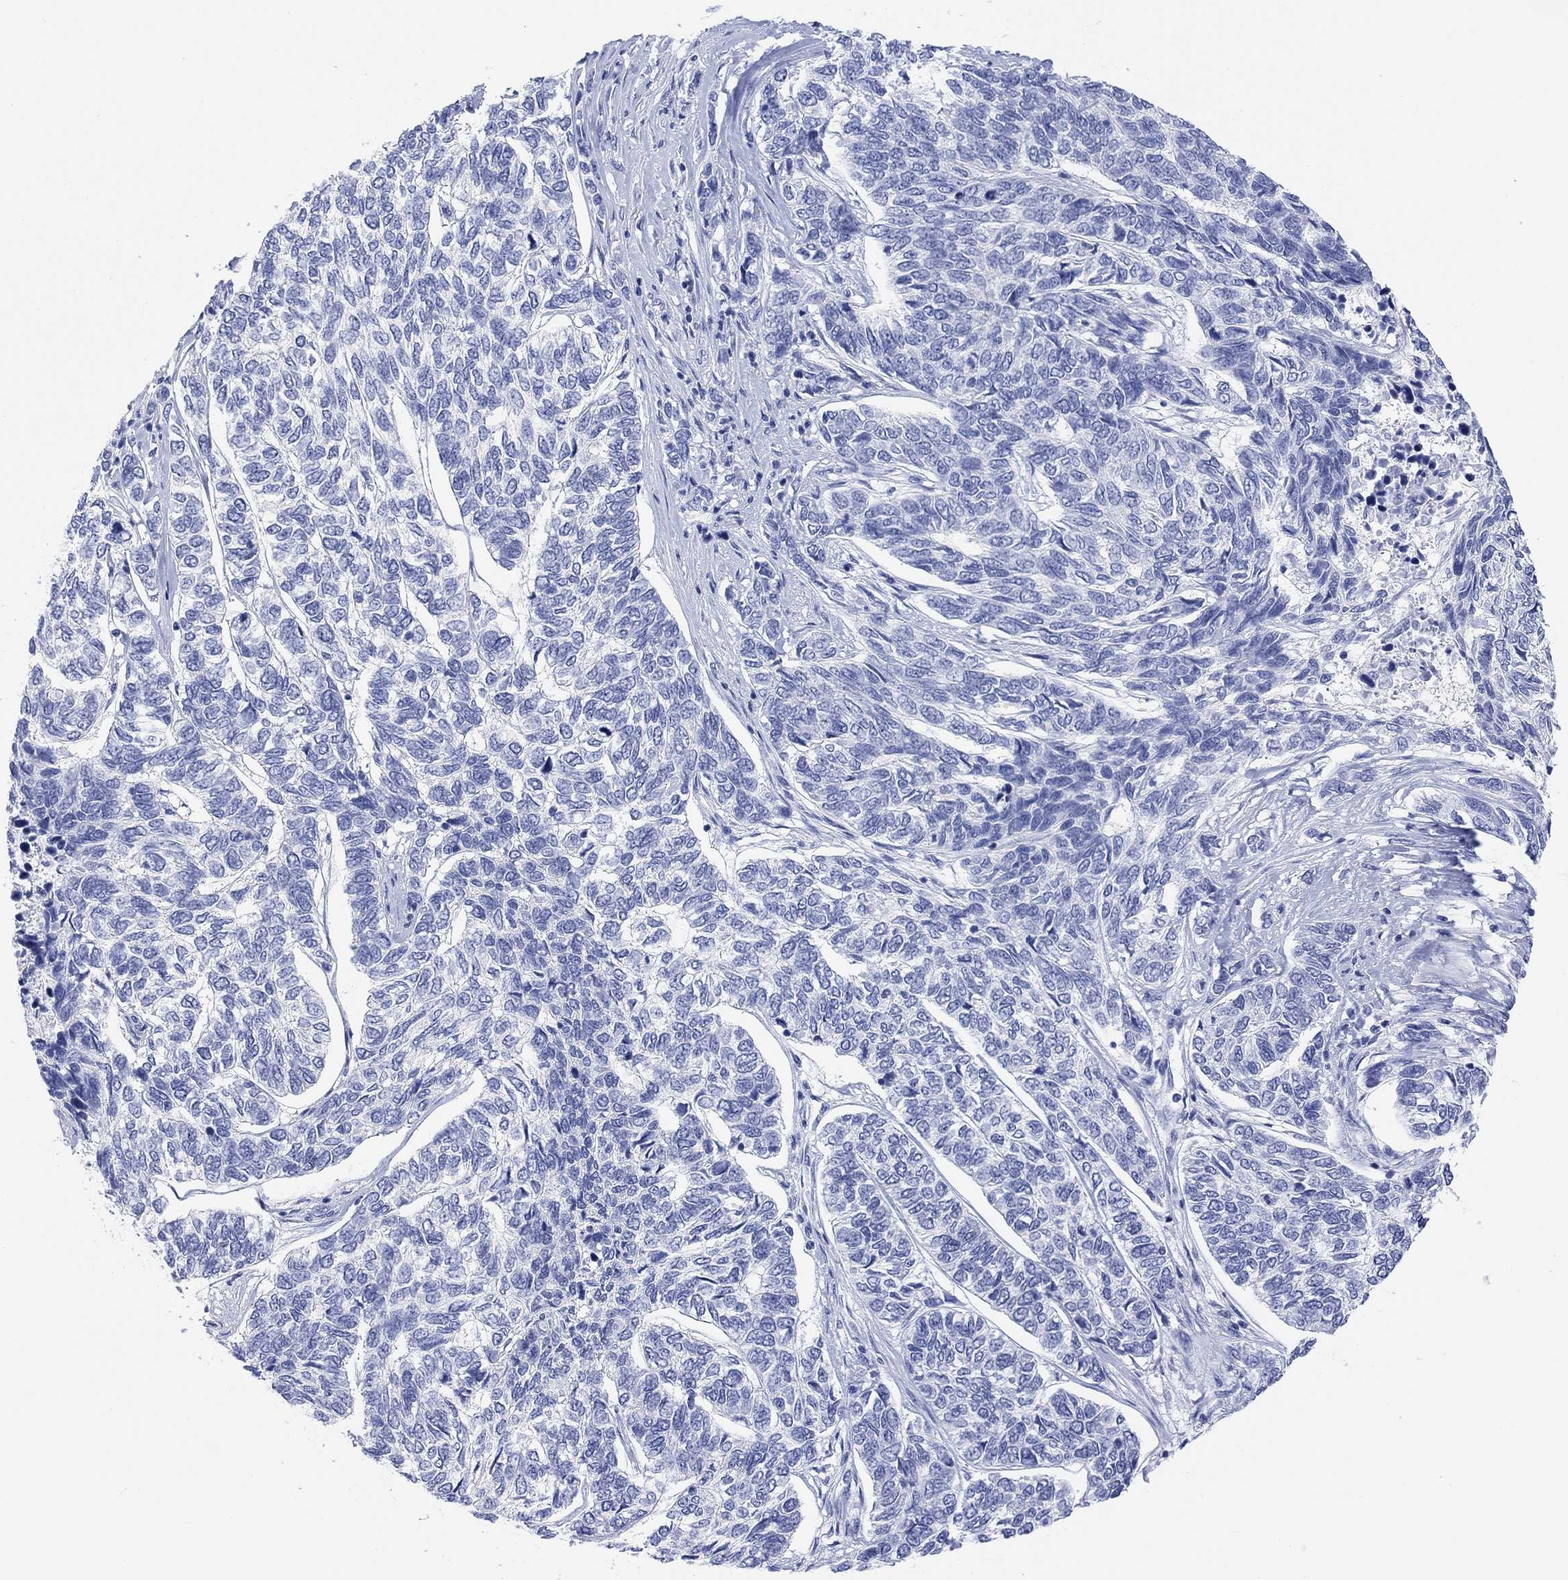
{"staining": {"intensity": "negative", "quantity": "none", "location": "none"}, "tissue": "skin cancer", "cell_type": "Tumor cells", "image_type": "cancer", "snomed": [{"axis": "morphology", "description": "Basal cell carcinoma"}, {"axis": "topography", "description": "Skin"}], "caption": "Tumor cells show no significant positivity in skin cancer (basal cell carcinoma).", "gene": "XIRP2", "patient": {"sex": "female", "age": 65}}